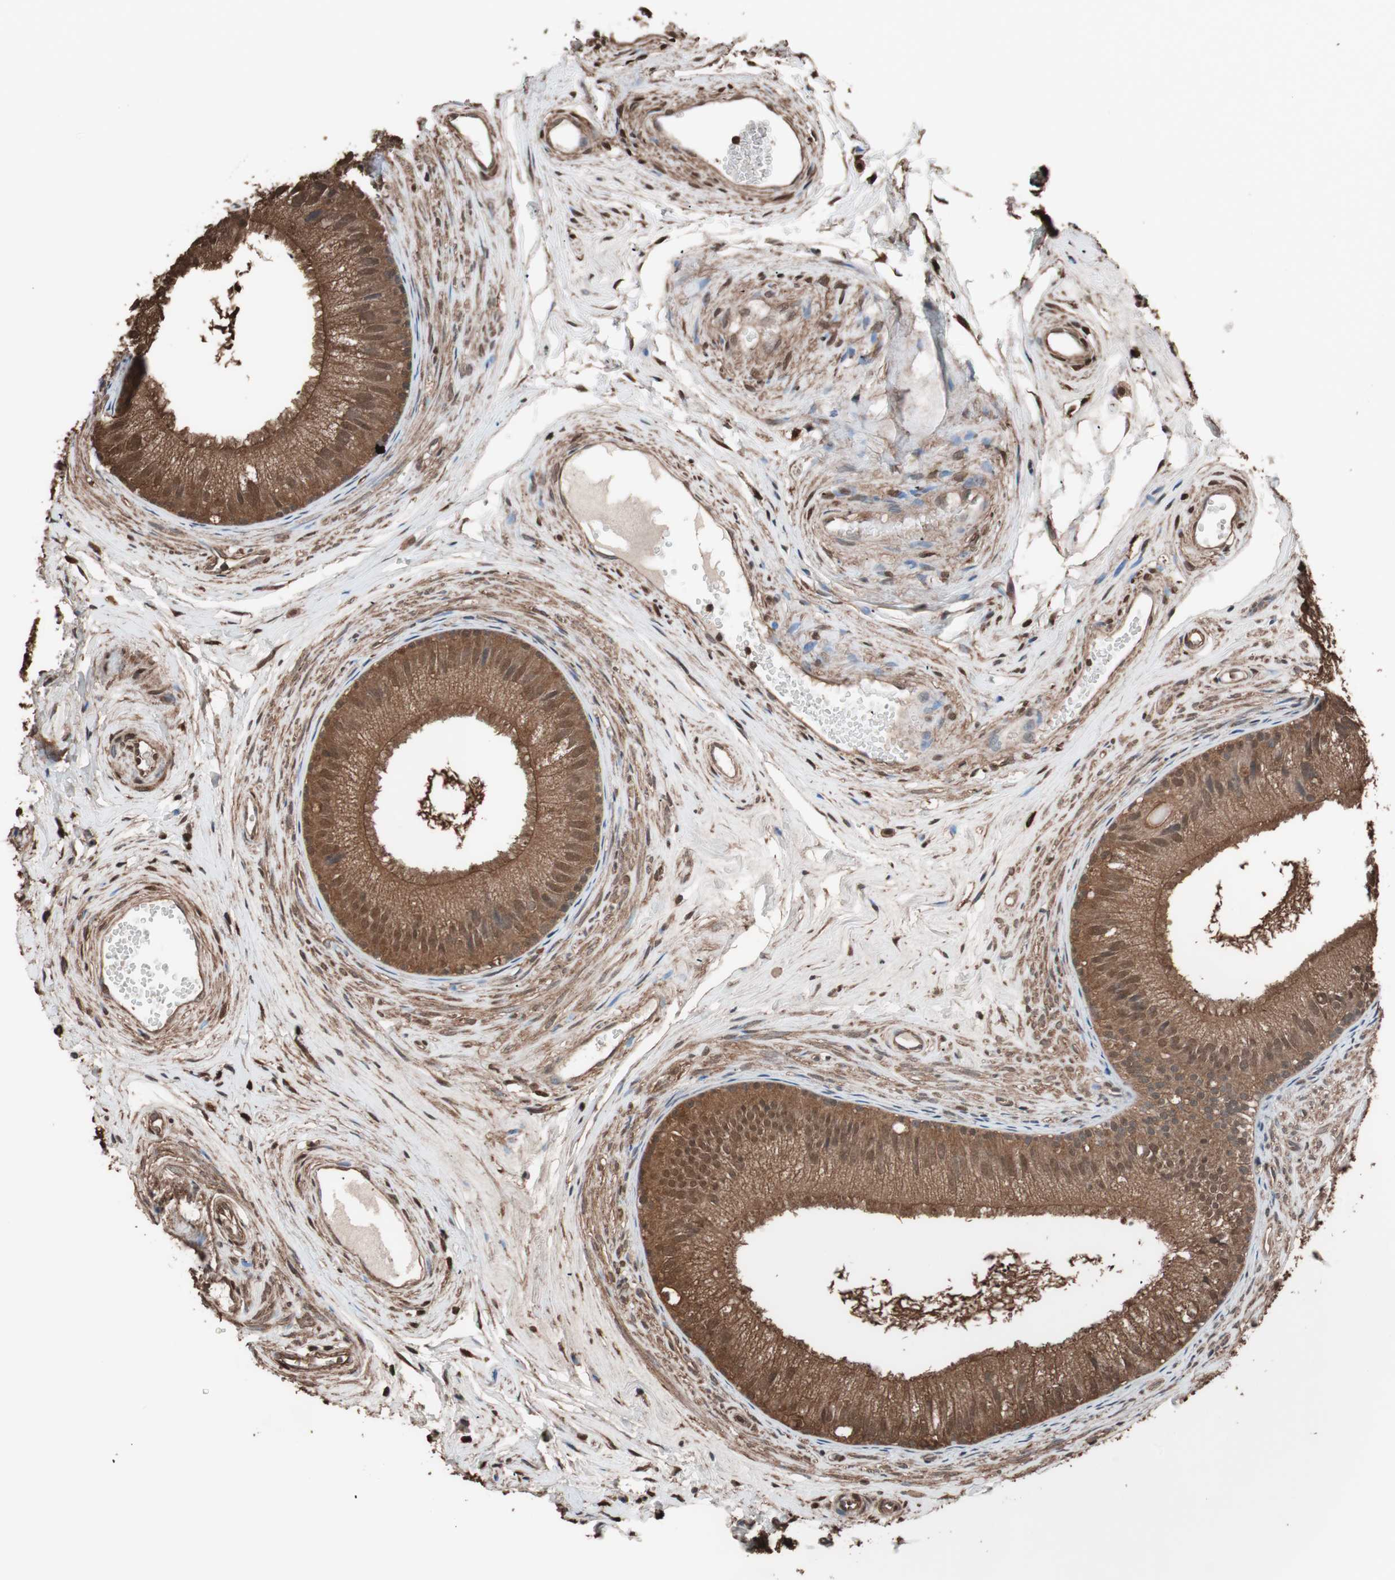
{"staining": {"intensity": "strong", "quantity": ">75%", "location": "cytoplasmic/membranous,nuclear"}, "tissue": "epididymis", "cell_type": "Glandular cells", "image_type": "normal", "snomed": [{"axis": "morphology", "description": "Normal tissue, NOS"}, {"axis": "topography", "description": "Epididymis"}], "caption": "A high-resolution micrograph shows immunohistochemistry staining of unremarkable epididymis, which demonstrates strong cytoplasmic/membranous,nuclear expression in about >75% of glandular cells.", "gene": "CALM2", "patient": {"sex": "male", "age": 56}}